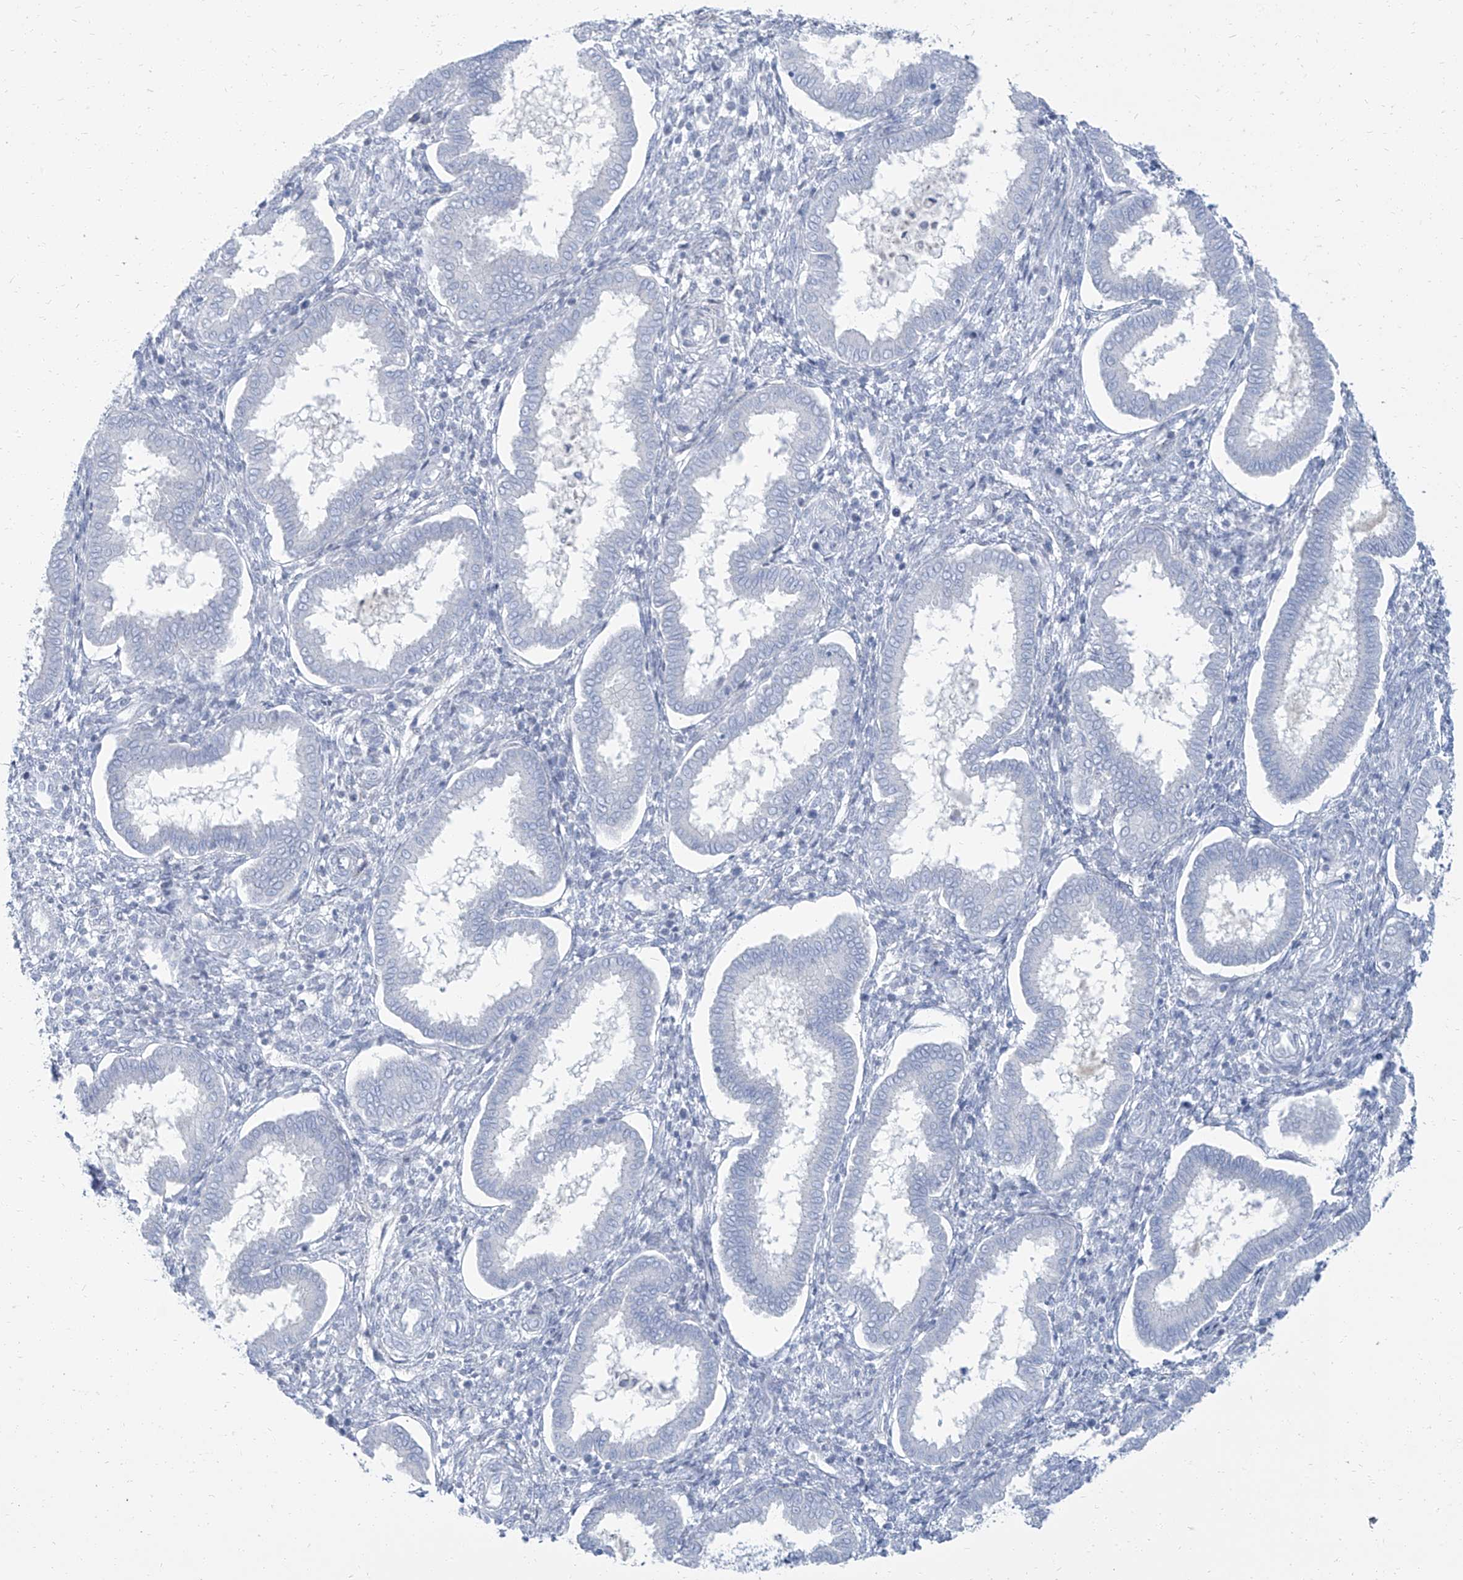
{"staining": {"intensity": "negative", "quantity": "none", "location": "none"}, "tissue": "endometrium", "cell_type": "Cells in endometrial stroma", "image_type": "normal", "snomed": [{"axis": "morphology", "description": "Normal tissue, NOS"}, {"axis": "topography", "description": "Endometrium"}], "caption": "The image displays no staining of cells in endometrial stroma in unremarkable endometrium. The staining is performed using DAB (3,3'-diaminobenzidine) brown chromogen with nuclei counter-stained in using hematoxylin.", "gene": "TXLNB", "patient": {"sex": "female", "age": 24}}